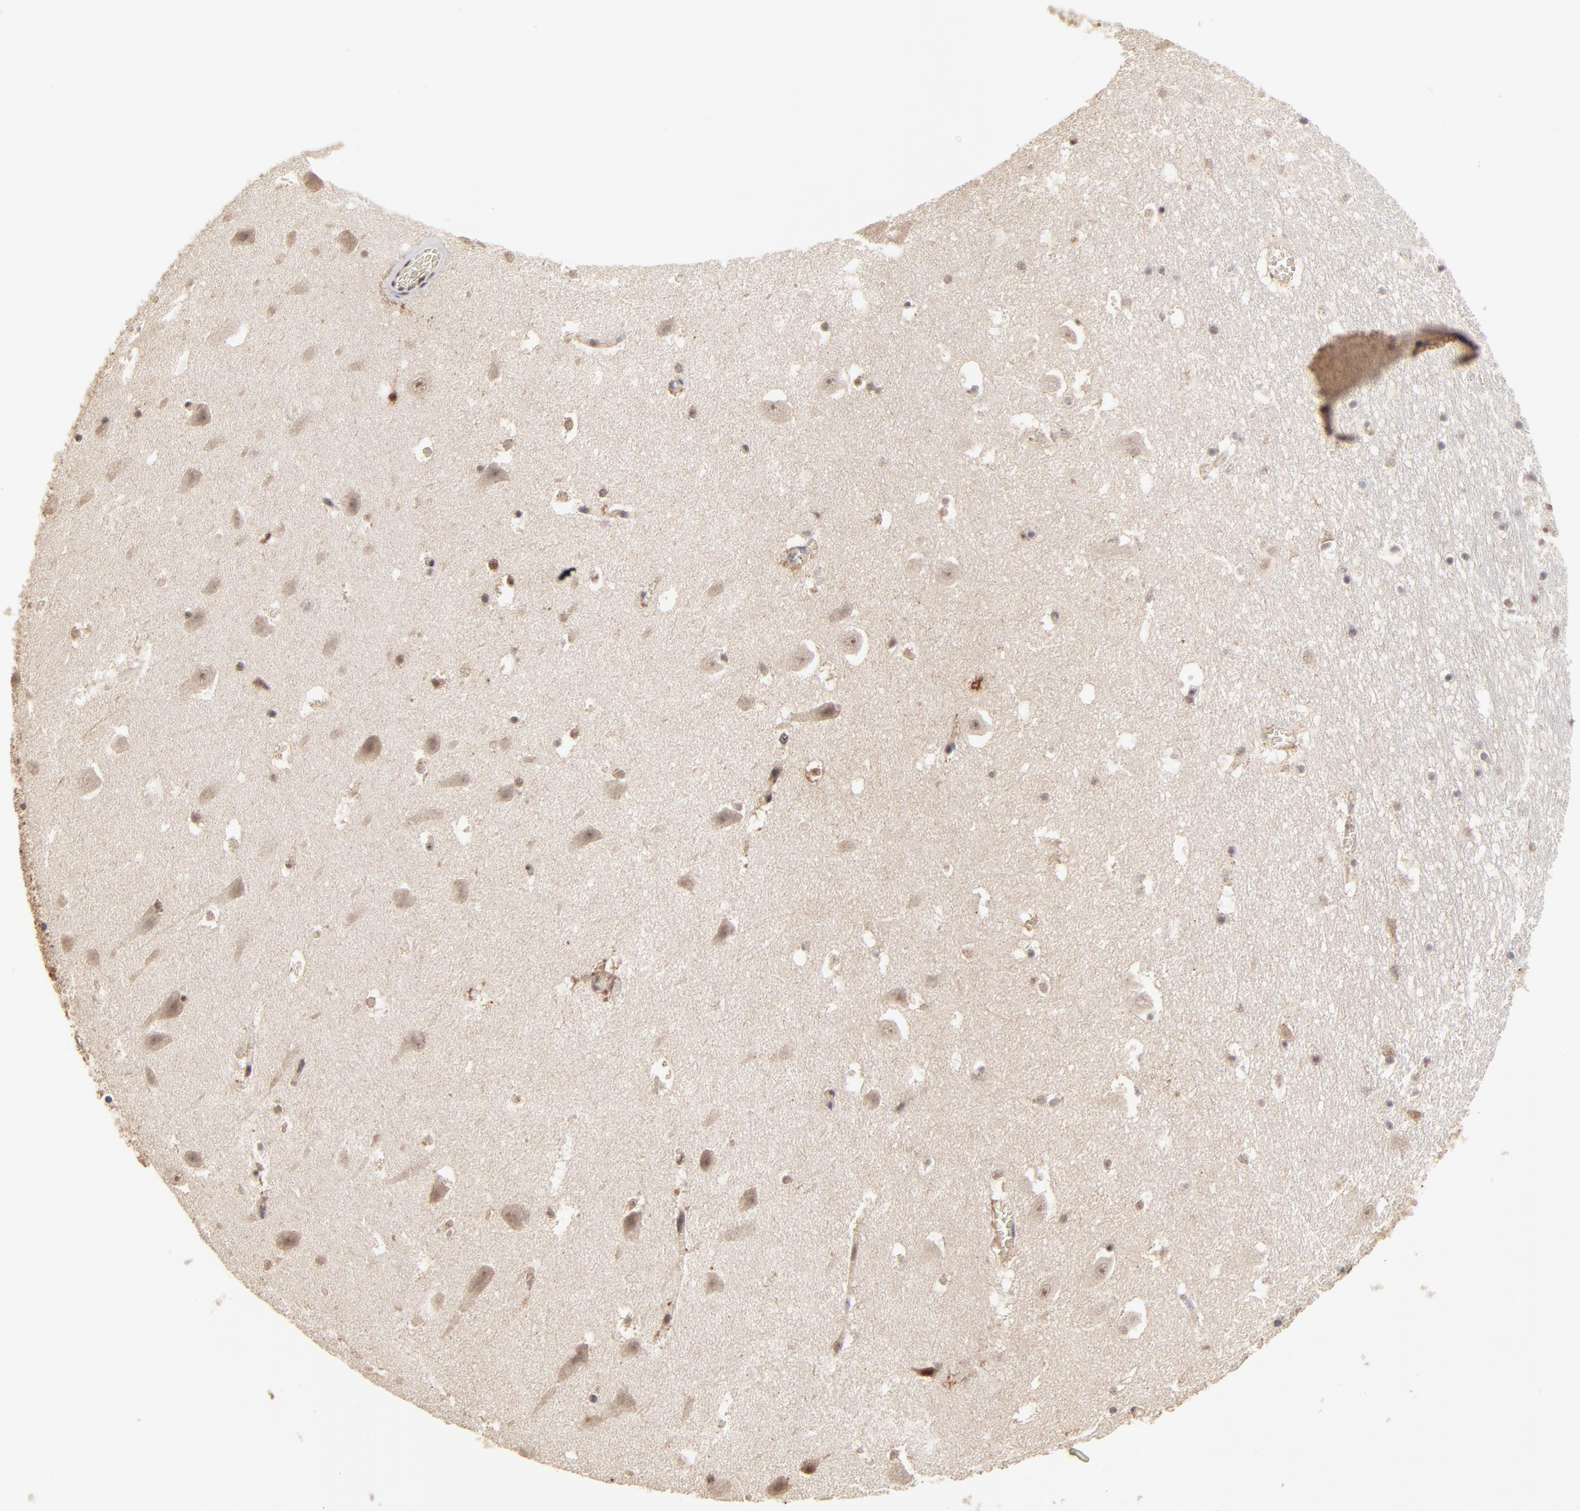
{"staining": {"intensity": "moderate", "quantity": "25%-75%", "location": "cytoplasmic/membranous"}, "tissue": "hippocampus", "cell_type": "Glial cells", "image_type": "normal", "snomed": [{"axis": "morphology", "description": "Normal tissue, NOS"}, {"axis": "topography", "description": "Hippocampus"}], "caption": "DAB (3,3'-diaminobenzidine) immunohistochemical staining of unremarkable human hippocampus shows moderate cytoplasmic/membranous protein staining in about 25%-75% of glial cells.", "gene": "FRMD8", "patient": {"sex": "male", "age": 45}}